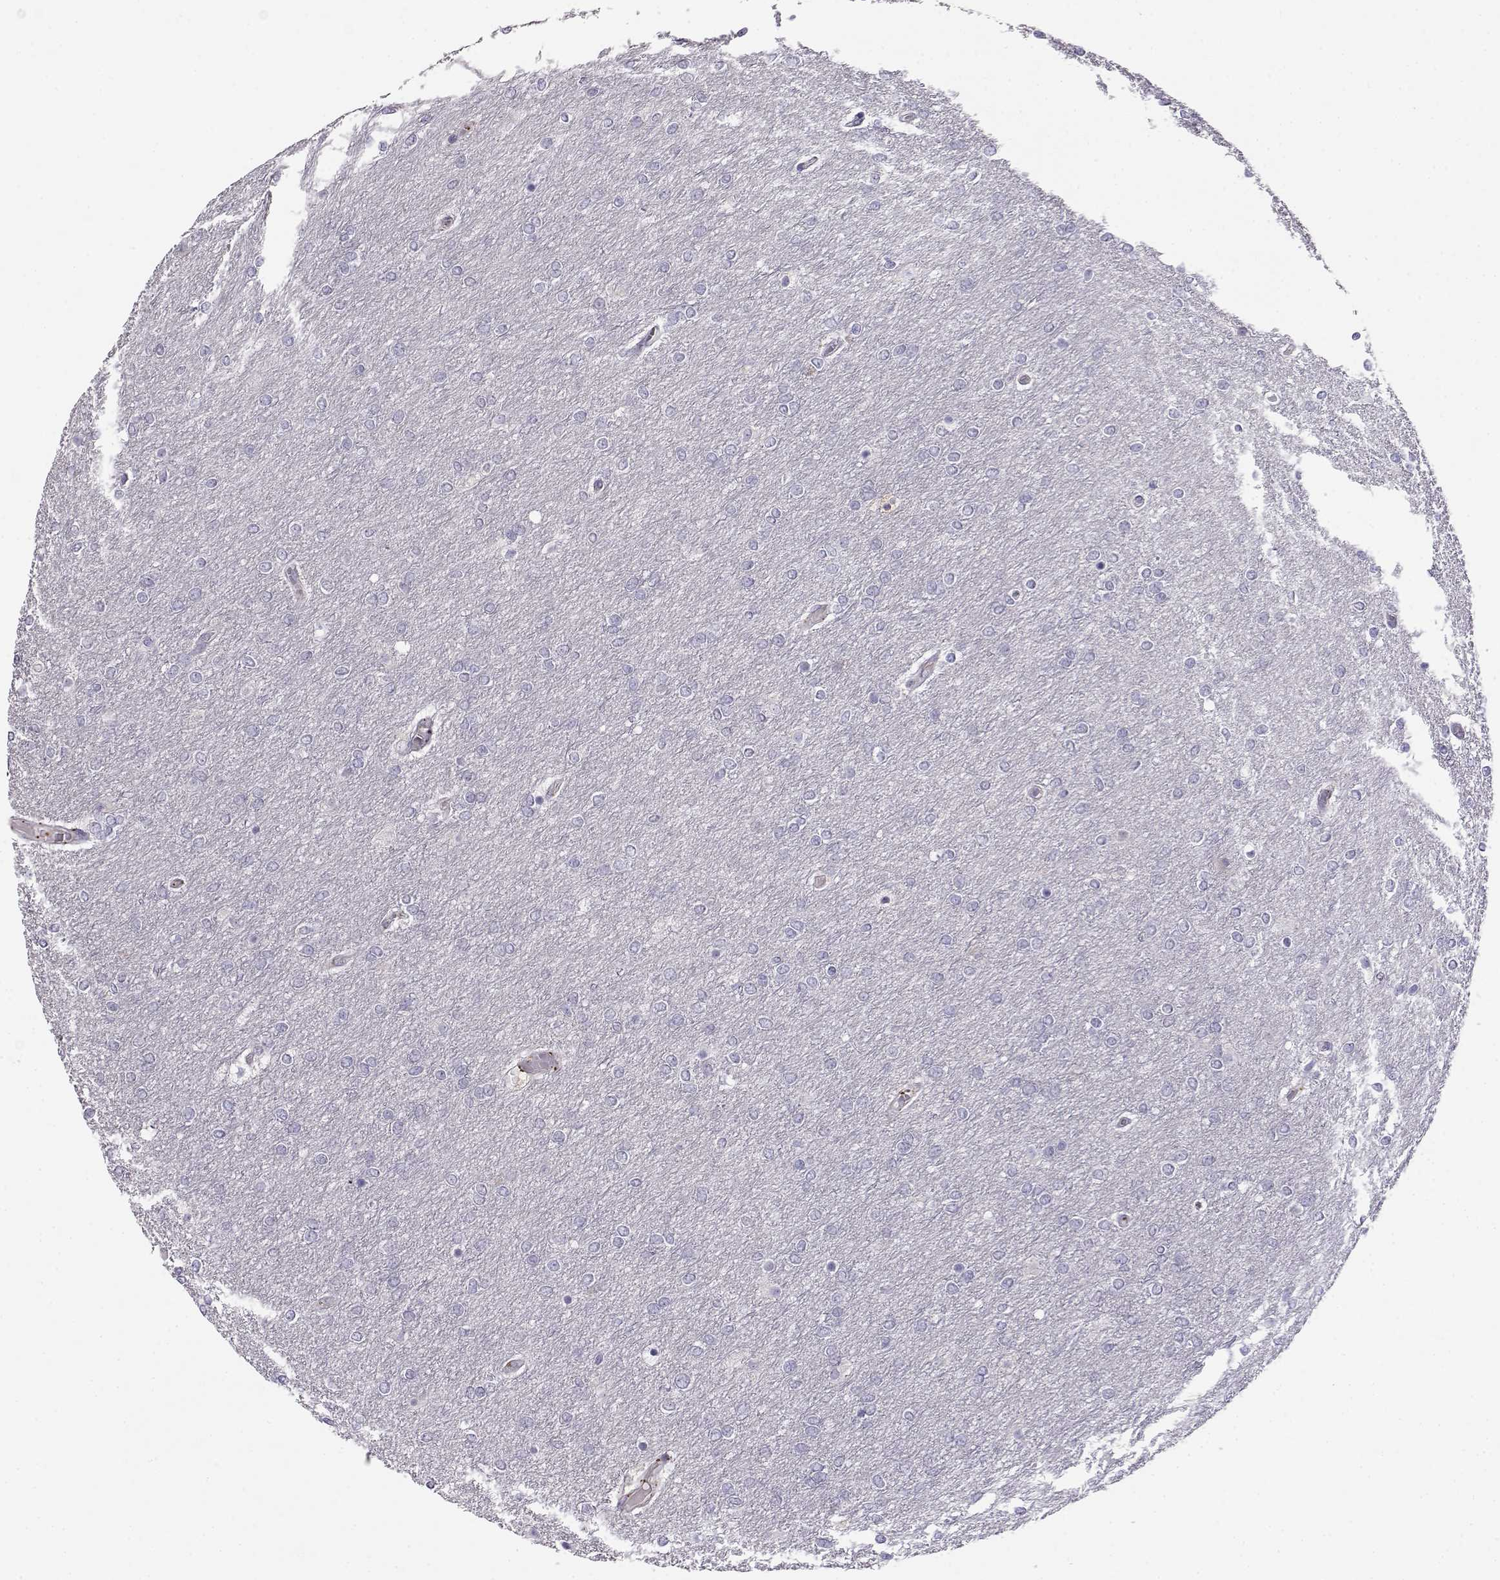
{"staining": {"intensity": "negative", "quantity": "none", "location": "none"}, "tissue": "glioma", "cell_type": "Tumor cells", "image_type": "cancer", "snomed": [{"axis": "morphology", "description": "Glioma, malignant, High grade"}, {"axis": "topography", "description": "Brain"}], "caption": "Tumor cells are negative for protein expression in human glioma.", "gene": "ENDOU", "patient": {"sex": "female", "age": 61}}